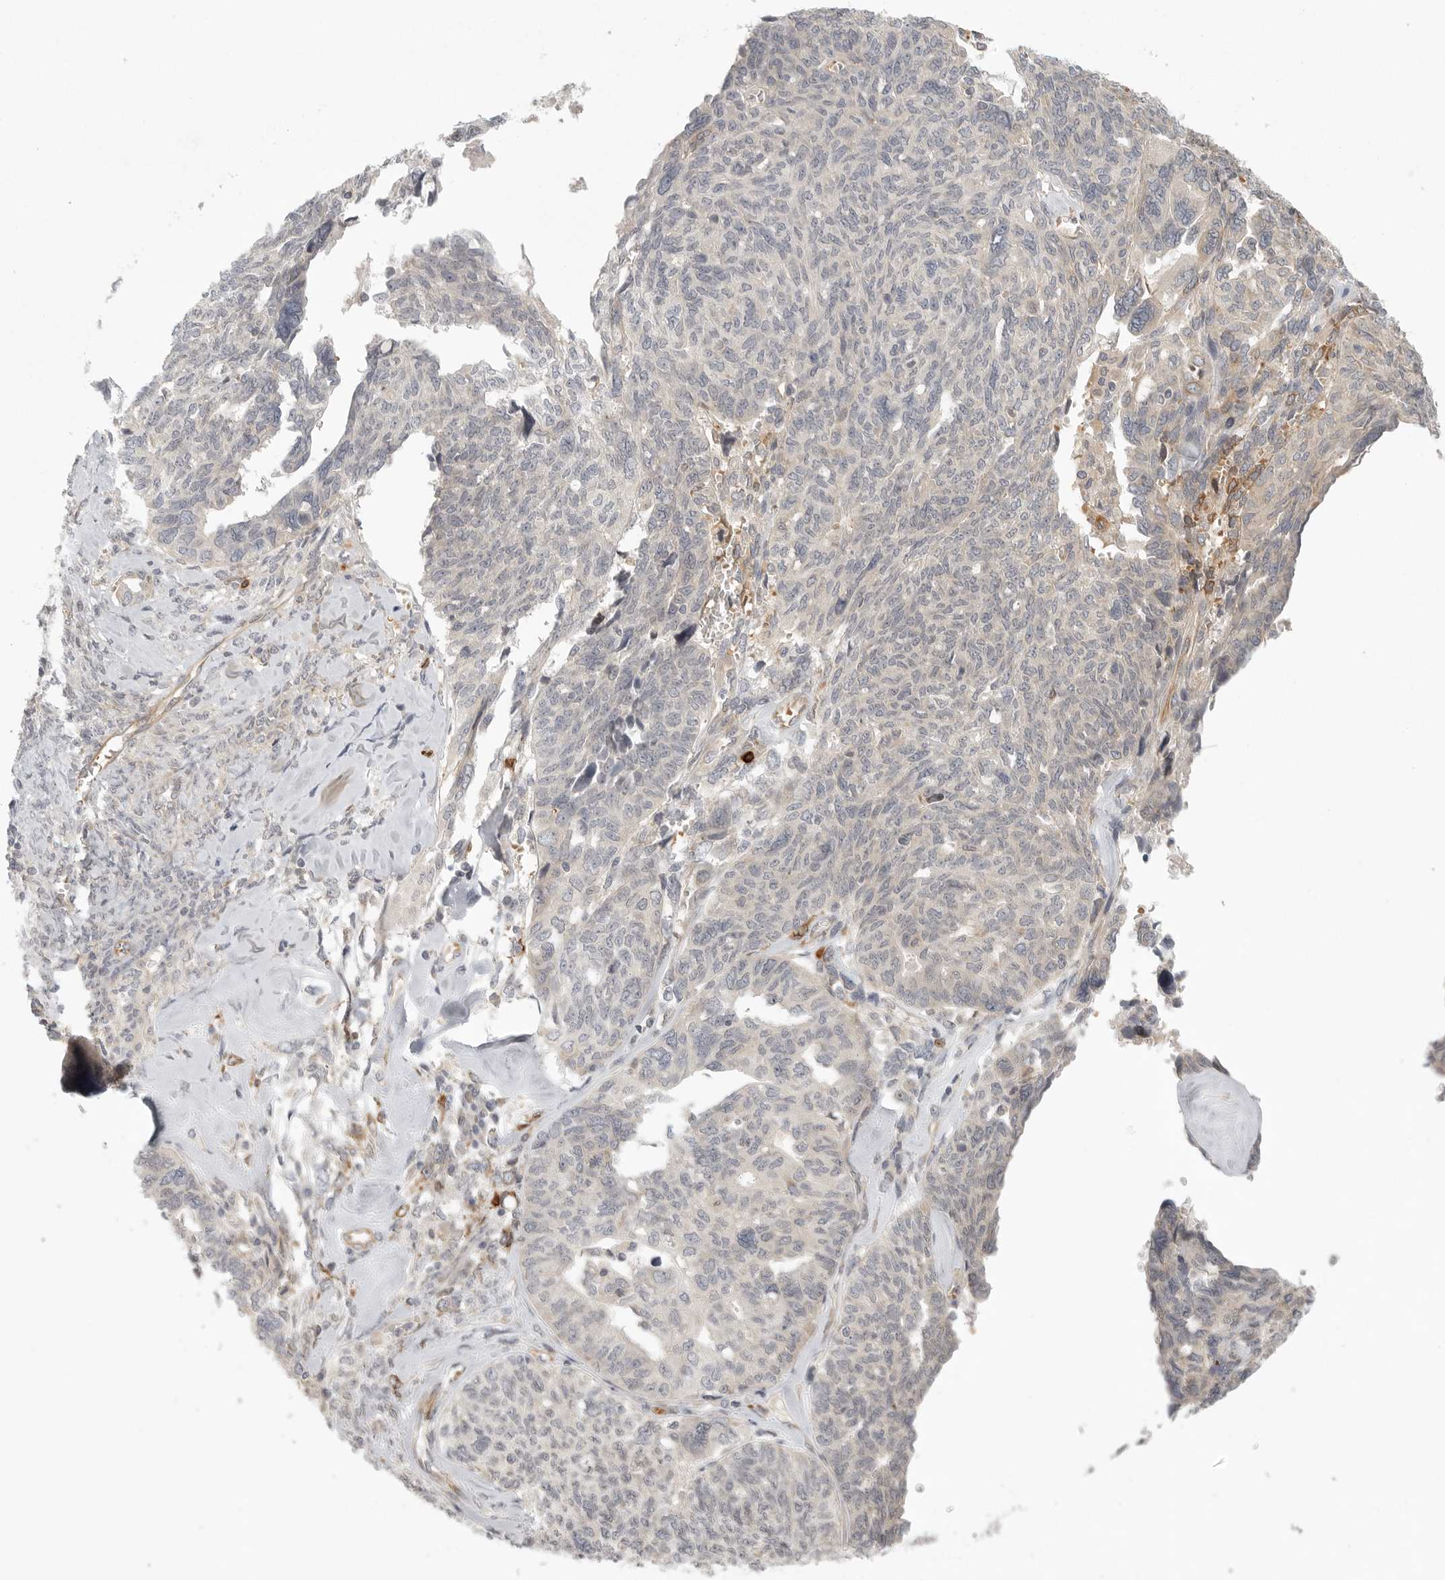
{"staining": {"intensity": "negative", "quantity": "none", "location": "none"}, "tissue": "ovarian cancer", "cell_type": "Tumor cells", "image_type": "cancer", "snomed": [{"axis": "morphology", "description": "Cystadenocarcinoma, serous, NOS"}, {"axis": "topography", "description": "Ovary"}], "caption": "The immunohistochemistry (IHC) micrograph has no significant positivity in tumor cells of serous cystadenocarcinoma (ovarian) tissue.", "gene": "CCPG1", "patient": {"sex": "female", "age": 79}}